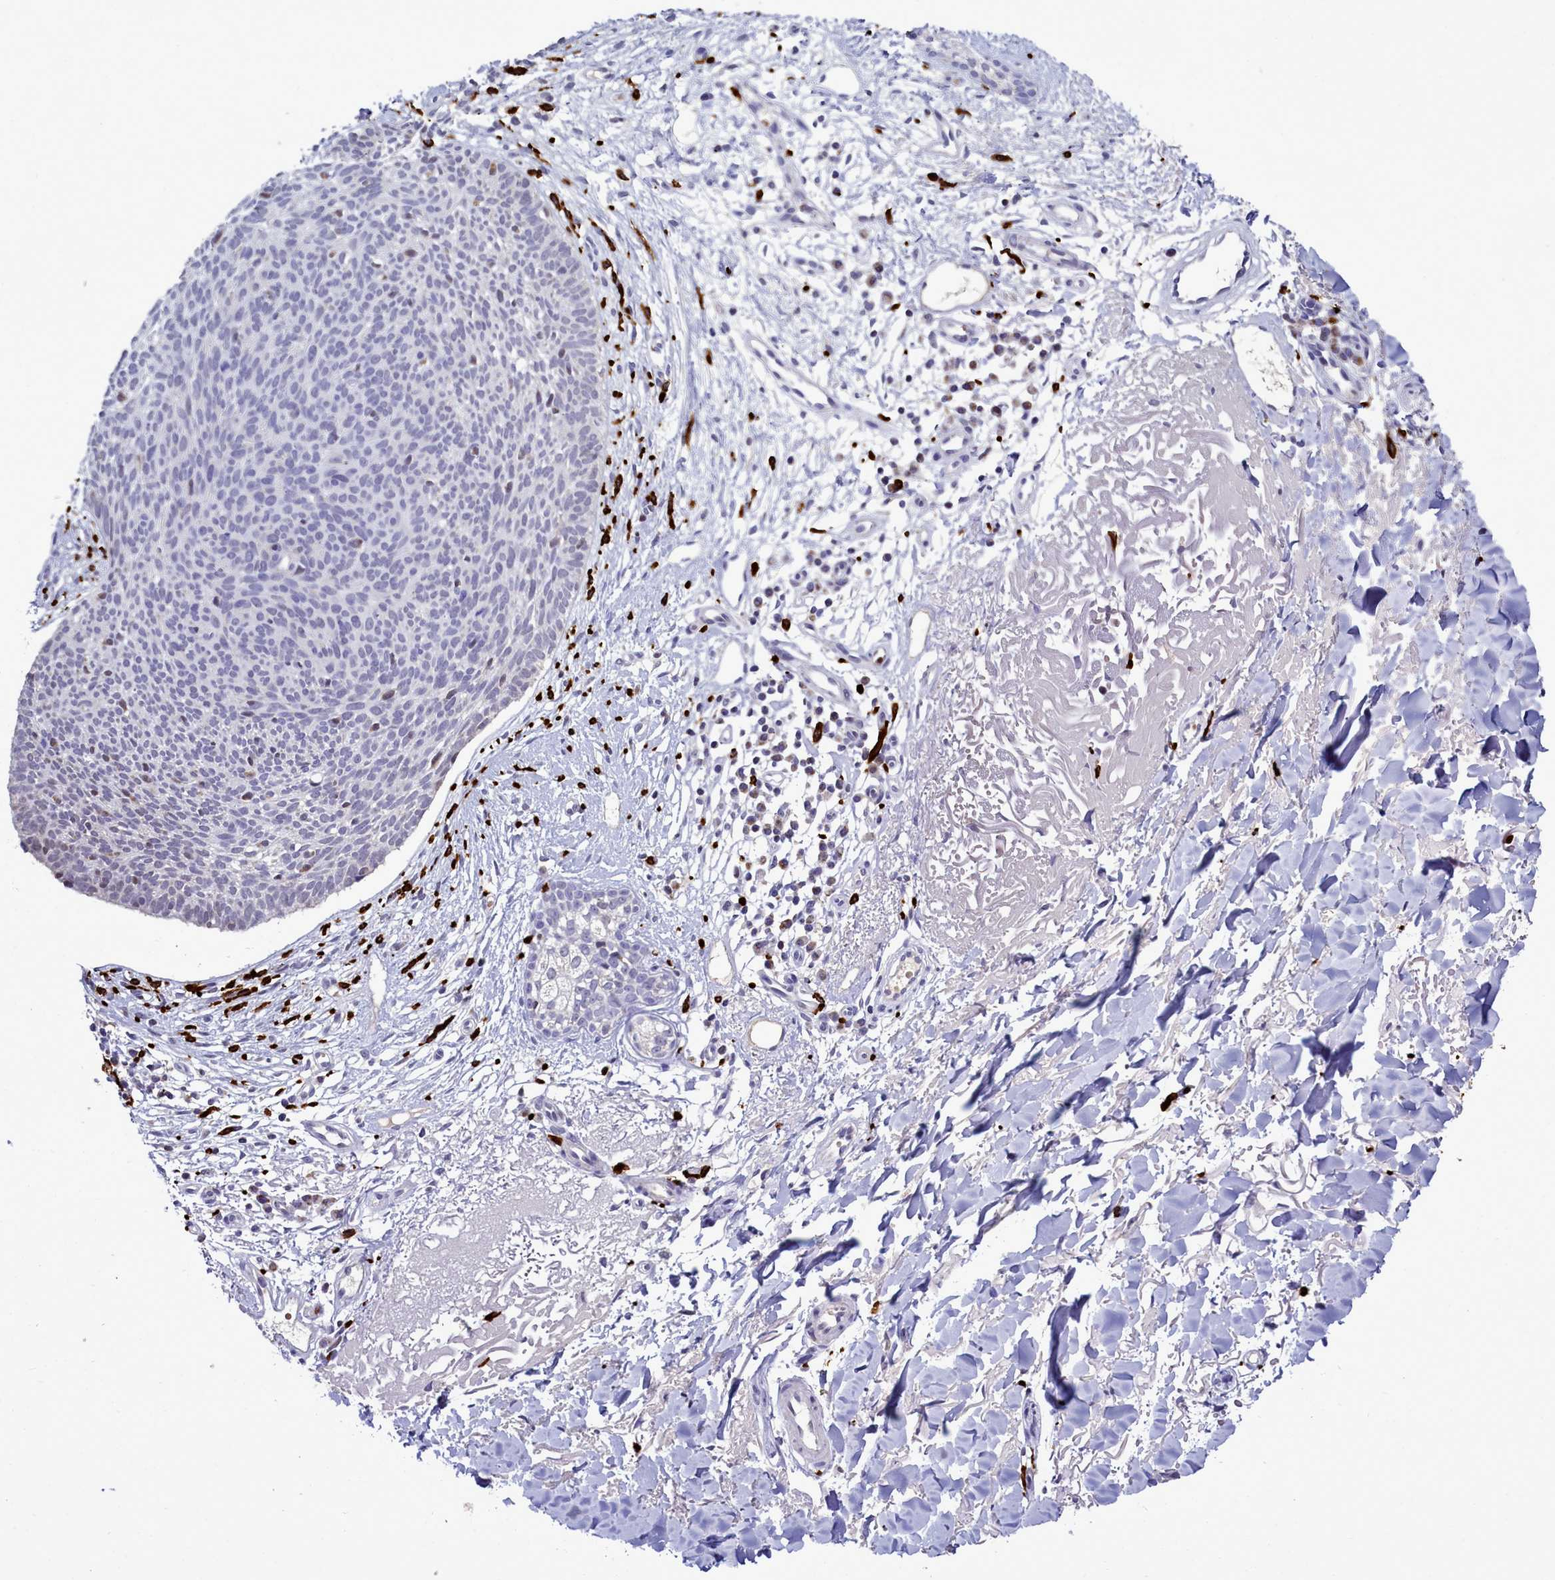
{"staining": {"intensity": "negative", "quantity": "none", "location": "none"}, "tissue": "skin cancer", "cell_type": "Tumor cells", "image_type": "cancer", "snomed": [{"axis": "morphology", "description": "Basal cell carcinoma"}, {"axis": "topography", "description": "Skin"}], "caption": "An IHC image of skin cancer (basal cell carcinoma) is shown. There is no staining in tumor cells of skin cancer (basal cell carcinoma). Brightfield microscopy of immunohistochemistry stained with DAB (brown) and hematoxylin (blue), captured at high magnification.", "gene": "POM121L2", "patient": {"sex": "male", "age": 84}}